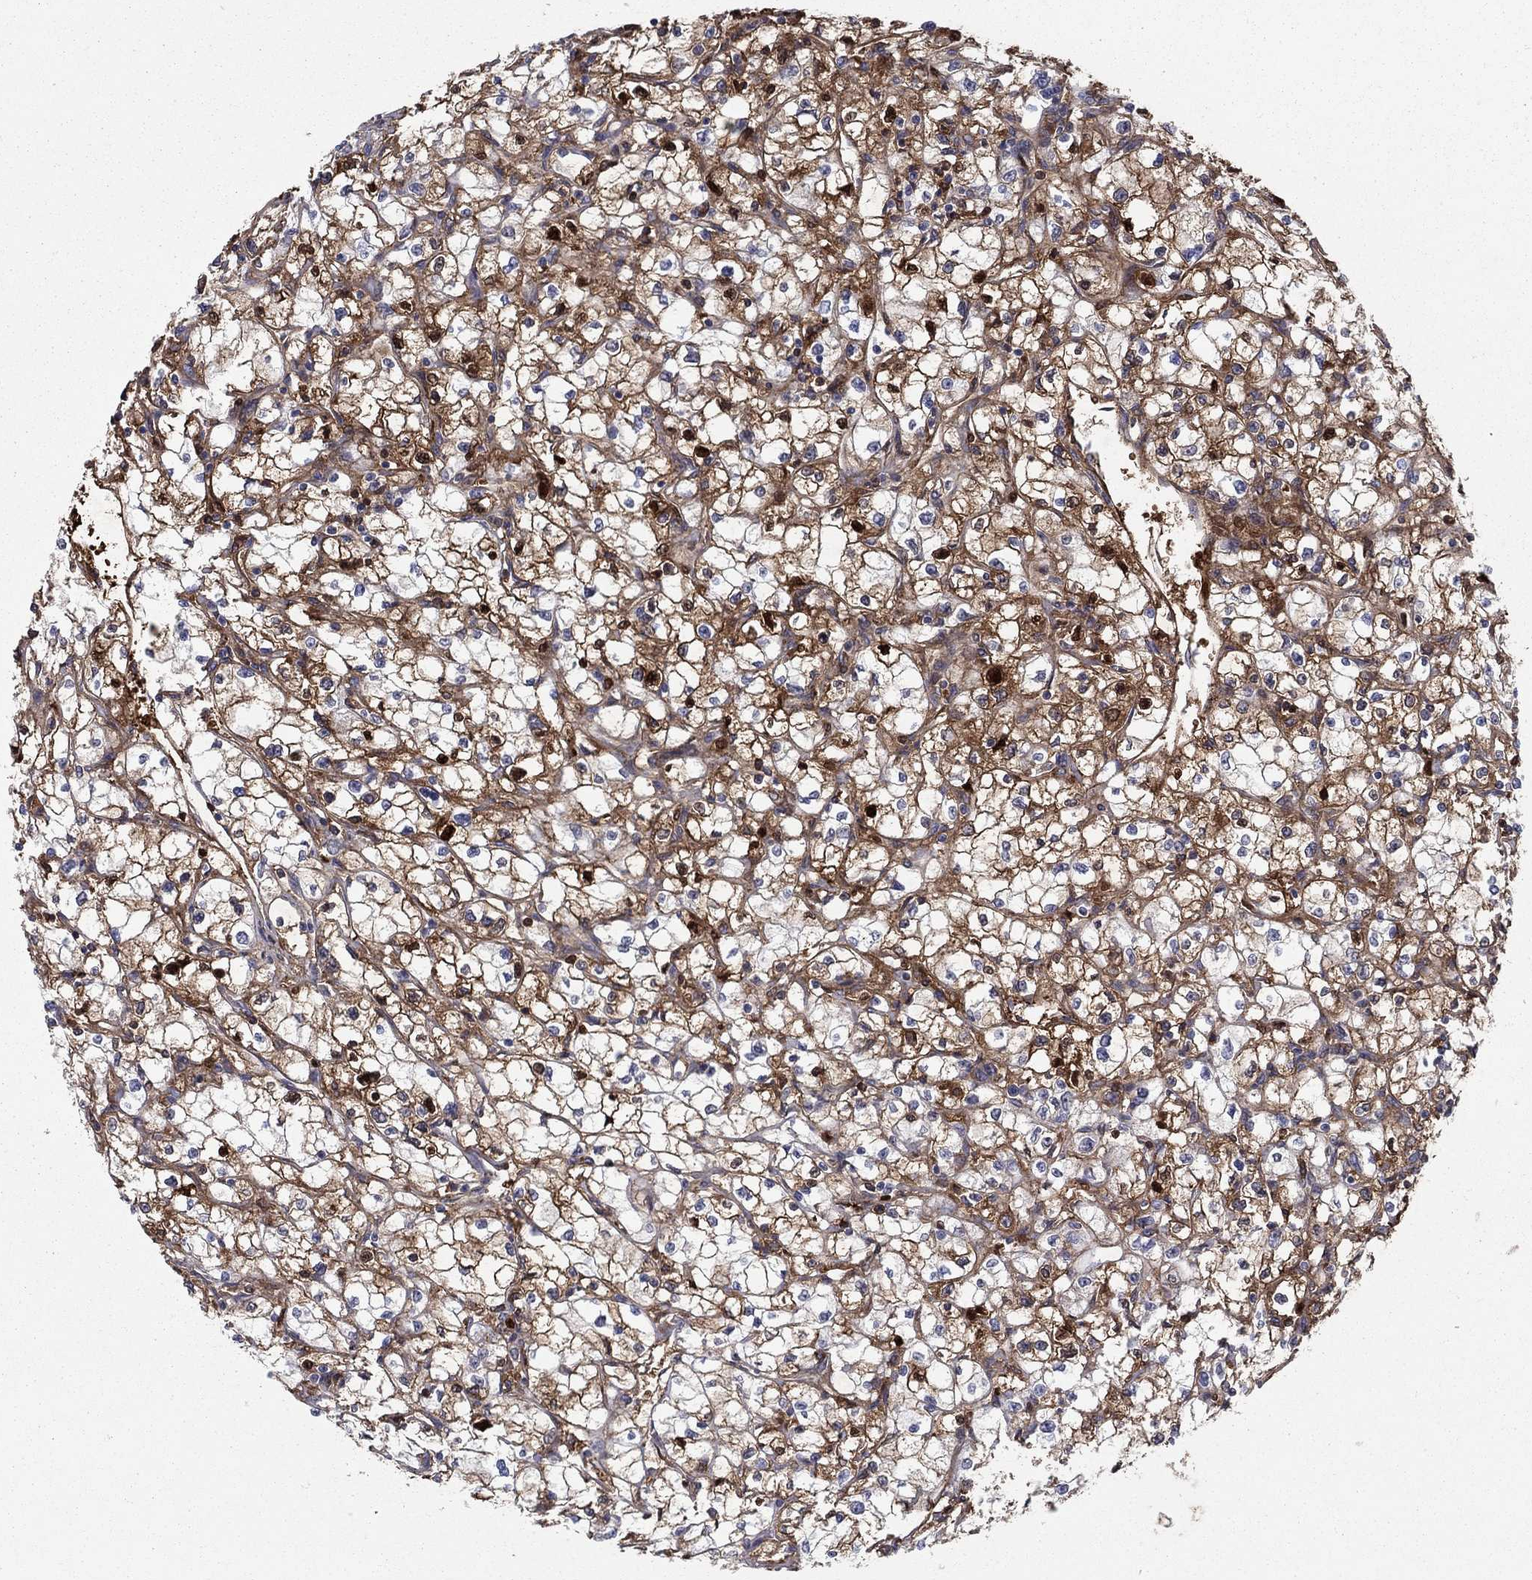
{"staining": {"intensity": "moderate", "quantity": "25%-75%", "location": "cytoplasmic/membranous"}, "tissue": "renal cancer", "cell_type": "Tumor cells", "image_type": "cancer", "snomed": [{"axis": "morphology", "description": "Adenocarcinoma, NOS"}, {"axis": "topography", "description": "Kidney"}], "caption": "Immunohistochemical staining of renal cancer exhibits moderate cytoplasmic/membranous protein positivity in about 25%-75% of tumor cells.", "gene": "HPX", "patient": {"sex": "male", "age": 67}}